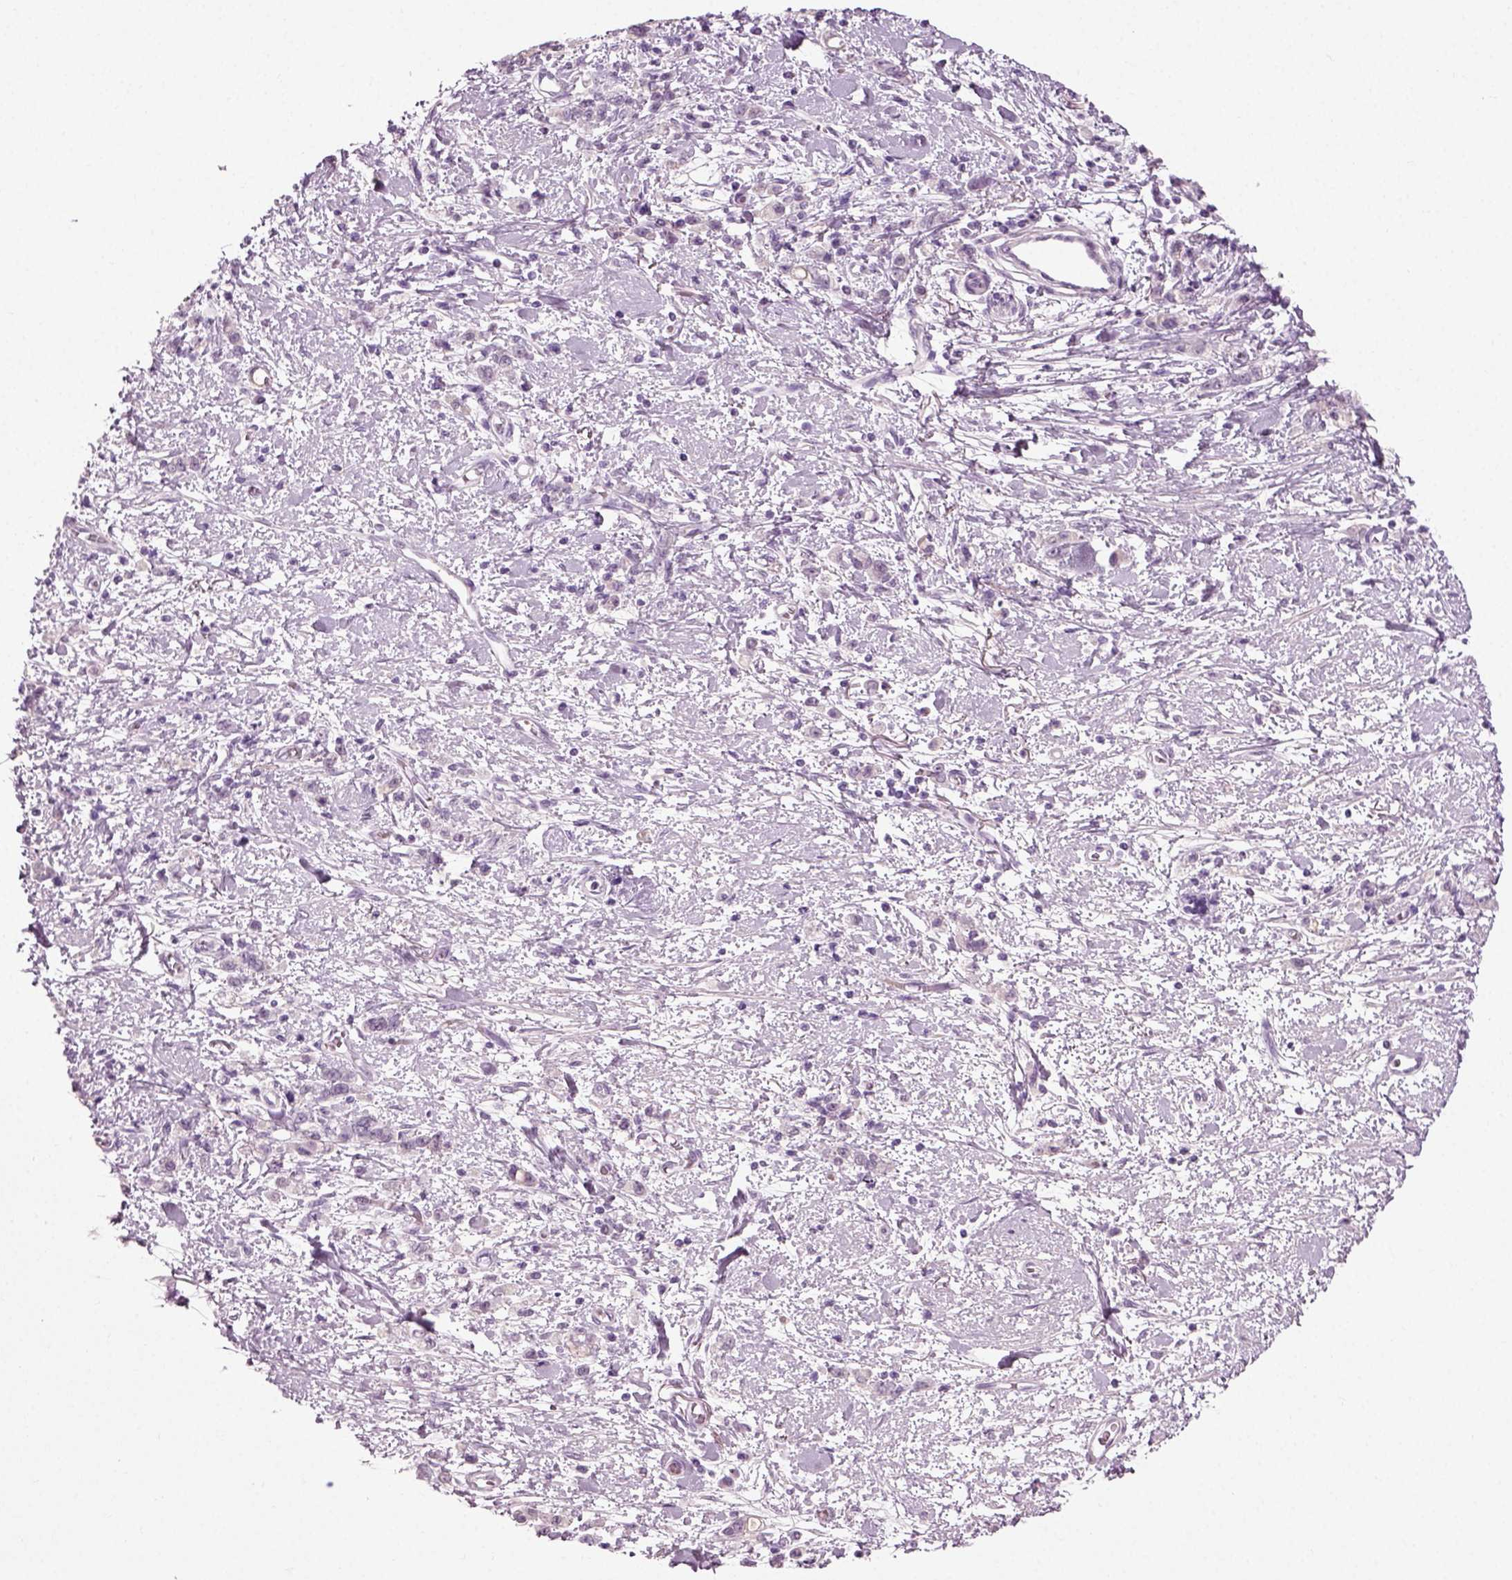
{"staining": {"intensity": "negative", "quantity": "none", "location": "none"}, "tissue": "stomach cancer", "cell_type": "Tumor cells", "image_type": "cancer", "snomed": [{"axis": "morphology", "description": "Adenocarcinoma, NOS"}, {"axis": "topography", "description": "Stomach"}], "caption": "IHC image of neoplastic tissue: stomach cancer stained with DAB (3,3'-diaminobenzidine) exhibits no significant protein positivity in tumor cells. (Stains: DAB immunohistochemistry (IHC) with hematoxylin counter stain, Microscopy: brightfield microscopy at high magnification).", "gene": "ZC2HC1C", "patient": {"sex": "male", "age": 77}}